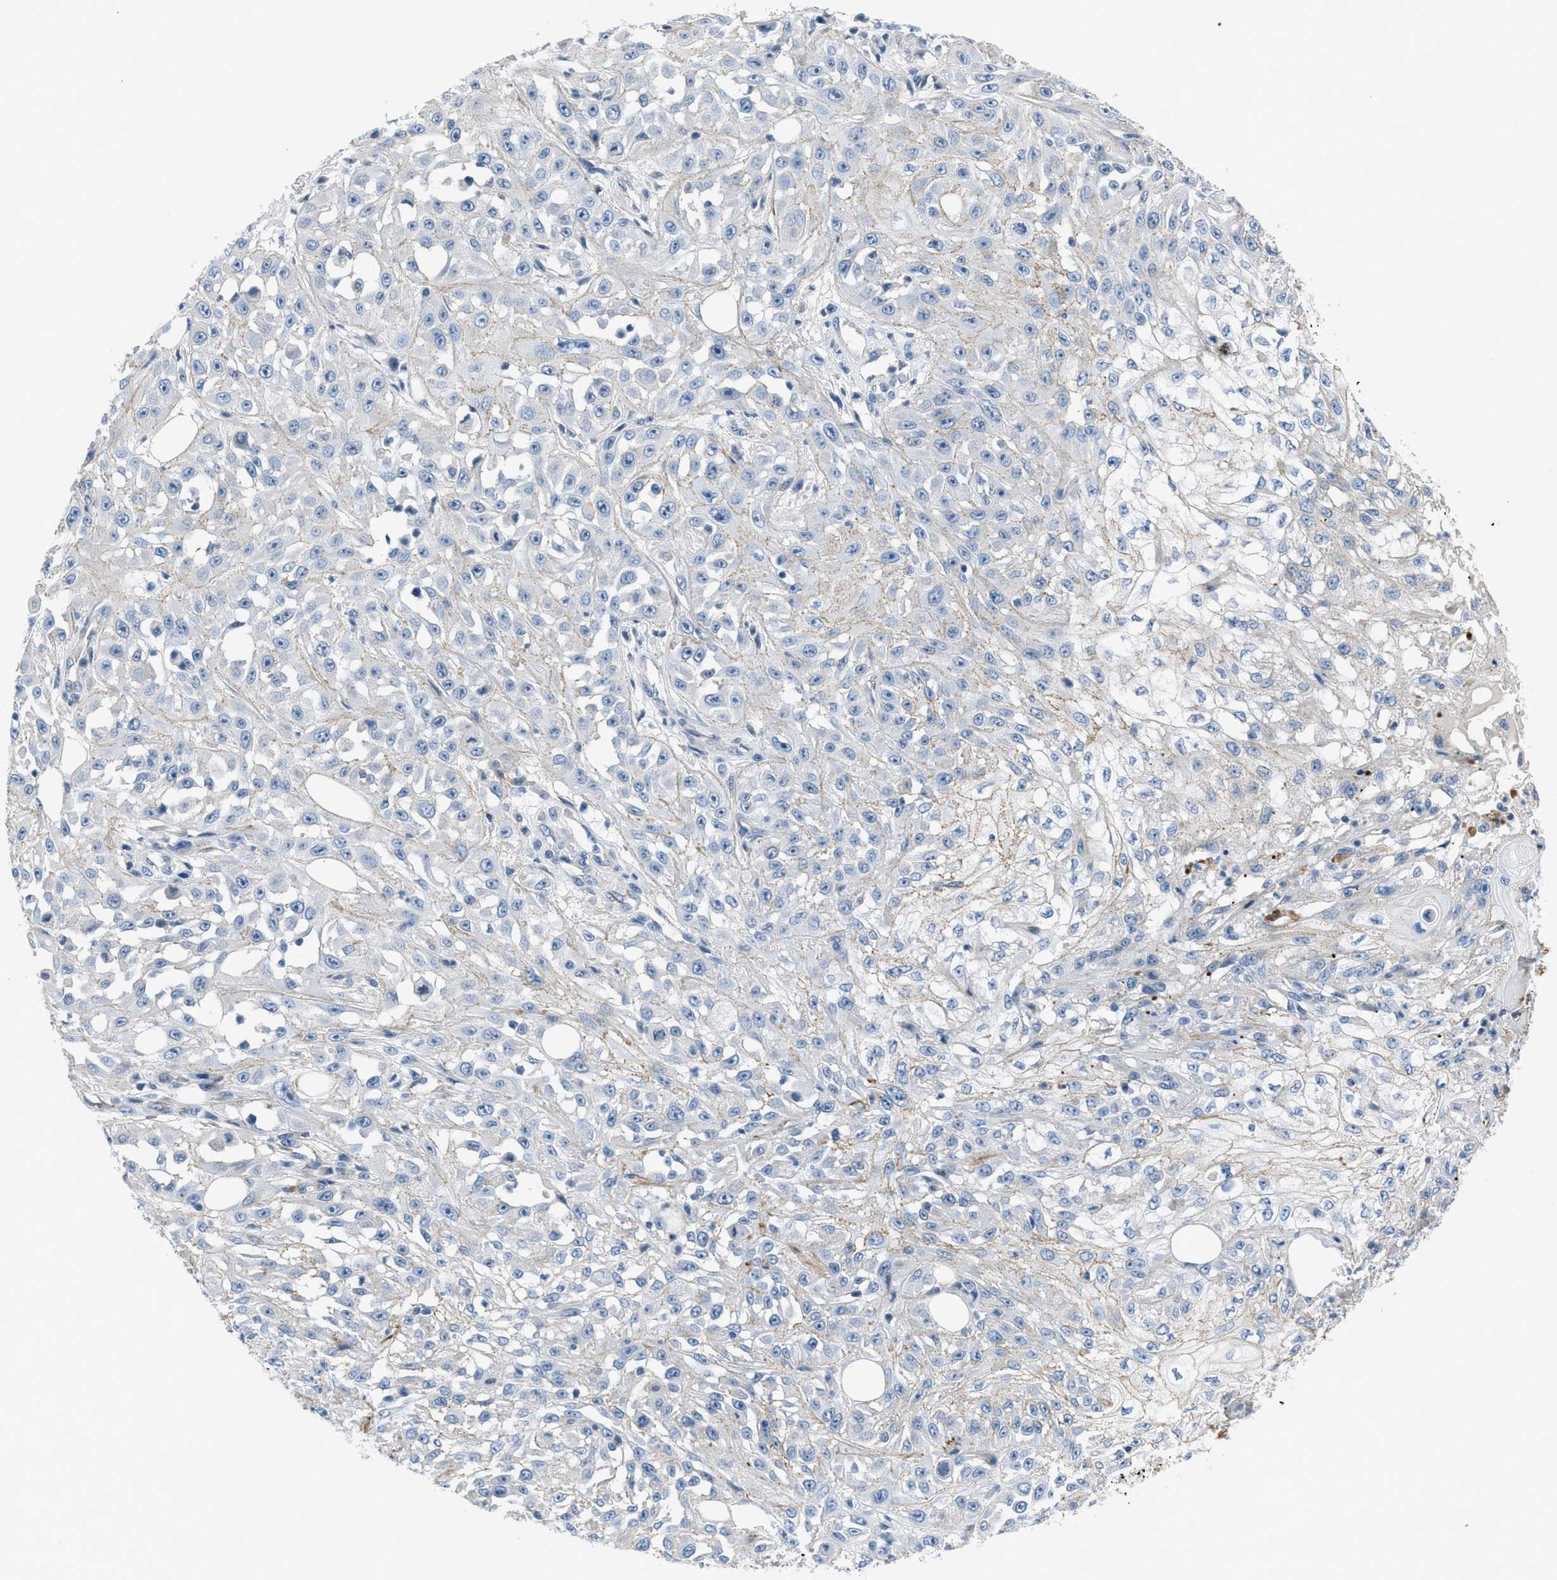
{"staining": {"intensity": "negative", "quantity": "none", "location": "none"}, "tissue": "skin cancer", "cell_type": "Tumor cells", "image_type": "cancer", "snomed": [{"axis": "morphology", "description": "Squamous cell carcinoma, NOS"}, {"axis": "morphology", "description": "Squamous cell carcinoma, metastatic, NOS"}, {"axis": "topography", "description": "Skin"}, {"axis": "topography", "description": "Lymph node"}], "caption": "An immunohistochemistry (IHC) micrograph of skin cancer is shown. There is no staining in tumor cells of skin cancer.", "gene": "FBN1", "patient": {"sex": "male", "age": 75}}